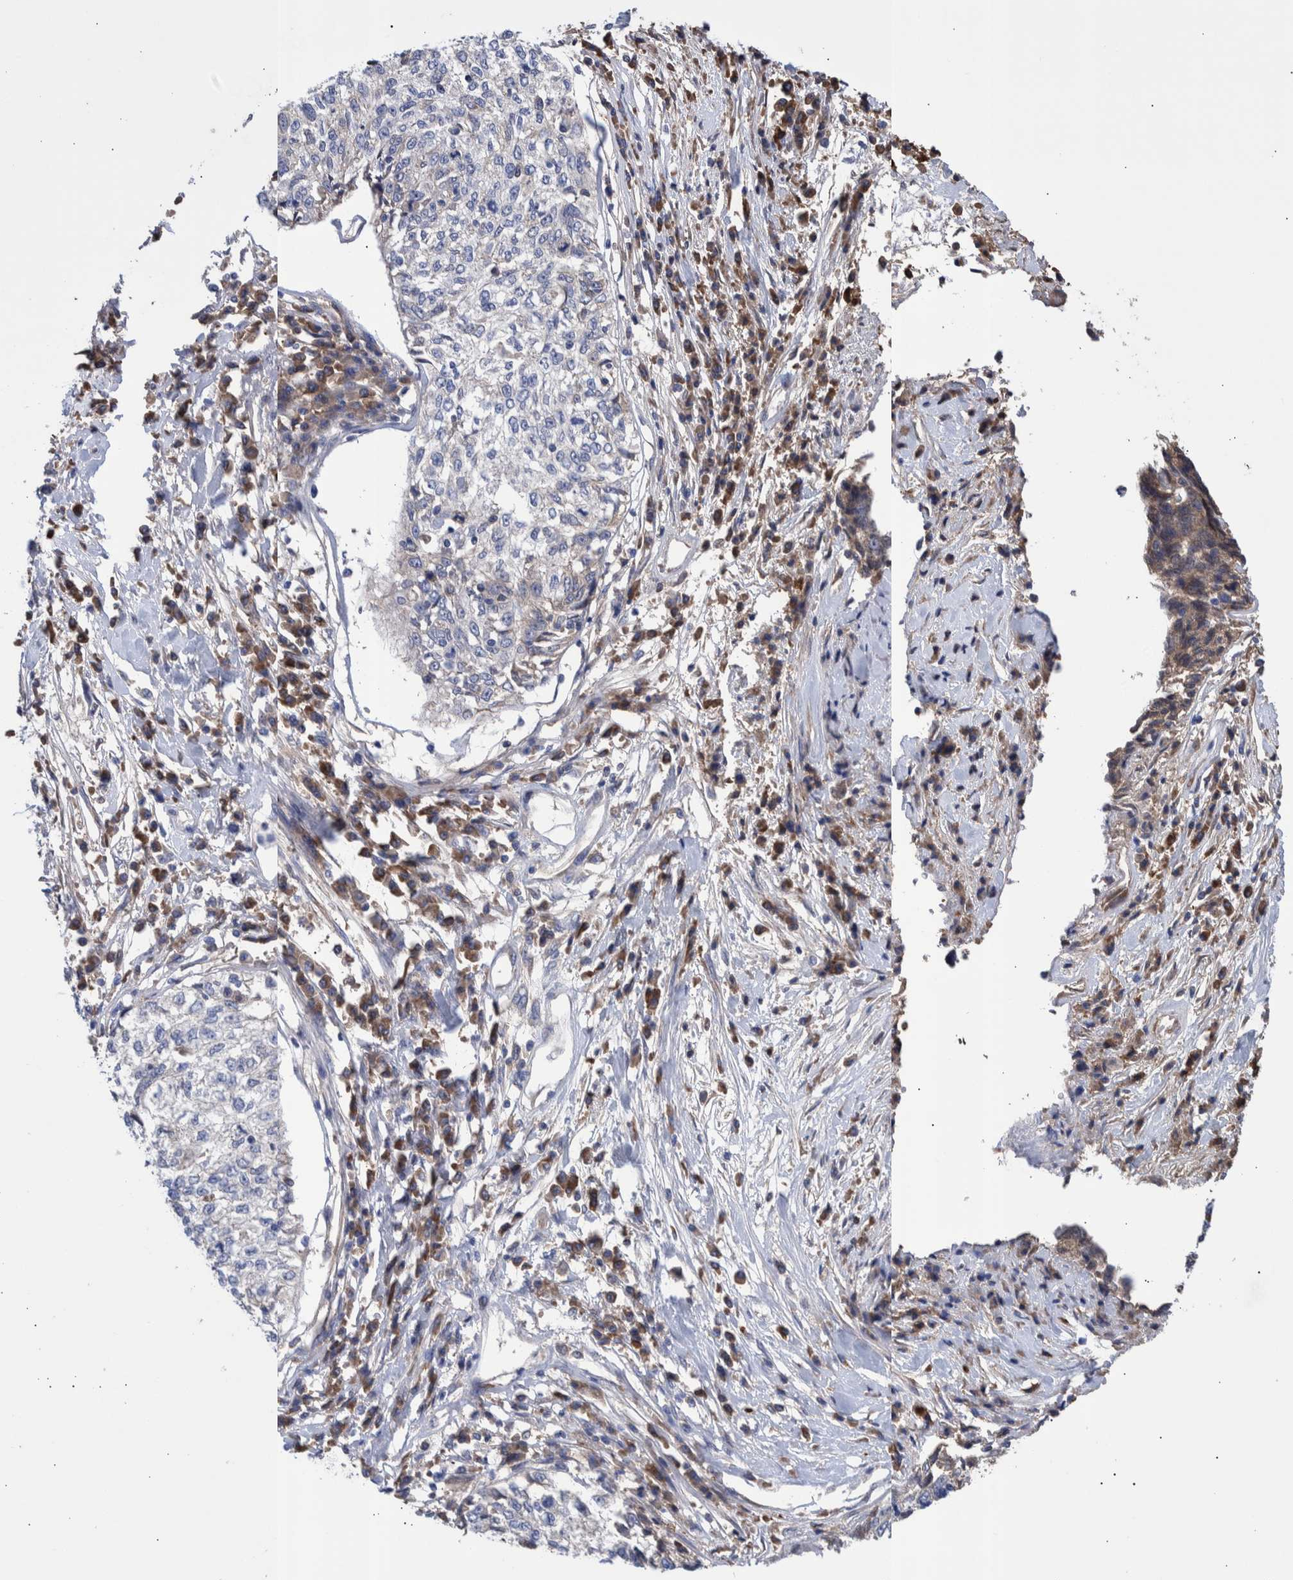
{"staining": {"intensity": "negative", "quantity": "none", "location": "none"}, "tissue": "cervical cancer", "cell_type": "Tumor cells", "image_type": "cancer", "snomed": [{"axis": "morphology", "description": "Squamous cell carcinoma, NOS"}, {"axis": "topography", "description": "Cervix"}], "caption": "Histopathology image shows no protein expression in tumor cells of cervical cancer tissue. (DAB (3,3'-diaminobenzidine) IHC, high magnification).", "gene": "DLL4", "patient": {"sex": "female", "age": 57}}